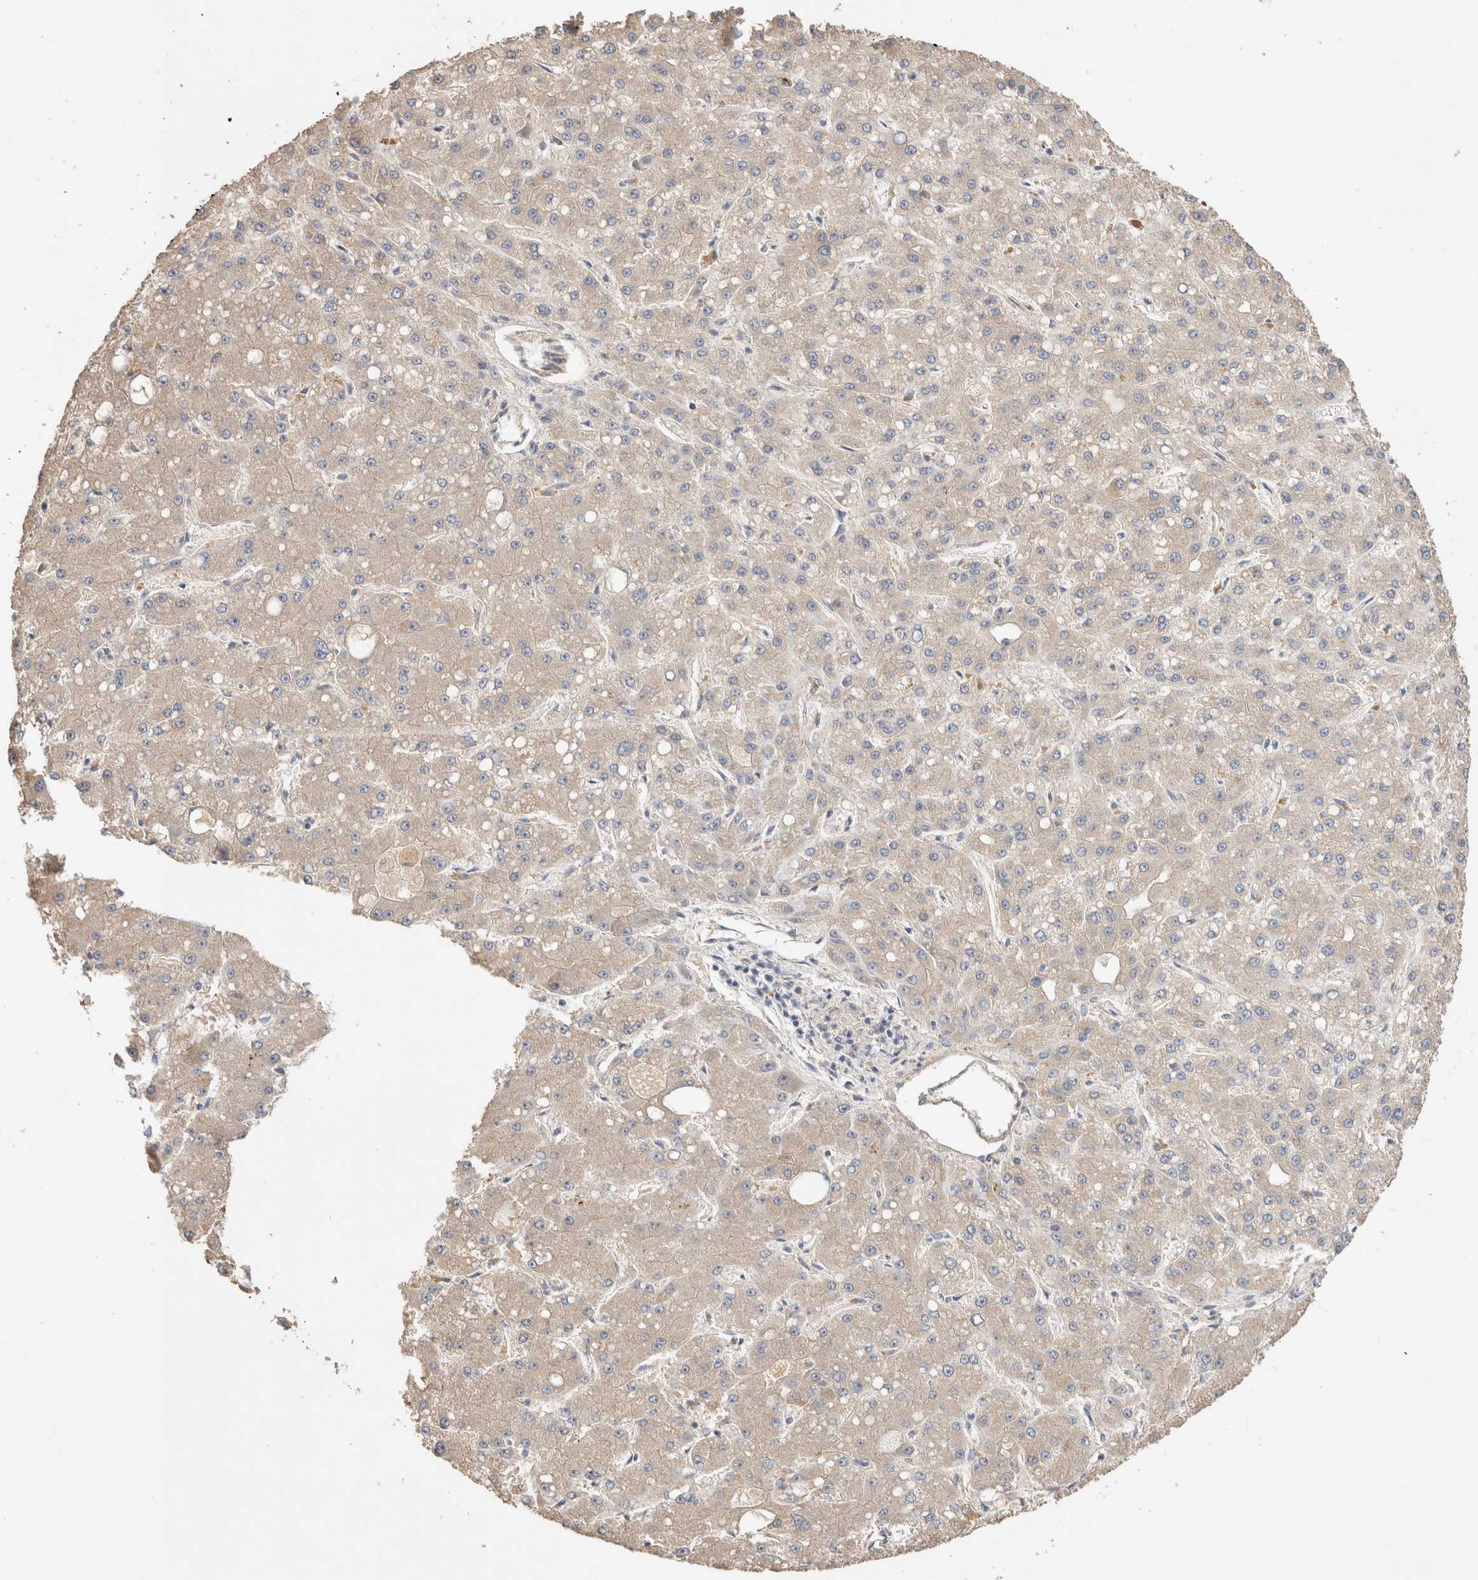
{"staining": {"intensity": "weak", "quantity": "<25%", "location": "cytoplasmic/membranous"}, "tissue": "liver cancer", "cell_type": "Tumor cells", "image_type": "cancer", "snomed": [{"axis": "morphology", "description": "Carcinoma, Hepatocellular, NOS"}, {"axis": "topography", "description": "Liver"}], "caption": "Immunohistochemistry histopathology image of neoplastic tissue: human liver cancer (hepatocellular carcinoma) stained with DAB shows no significant protein expression in tumor cells.", "gene": "B3GNTL1", "patient": {"sex": "male", "age": 67}}